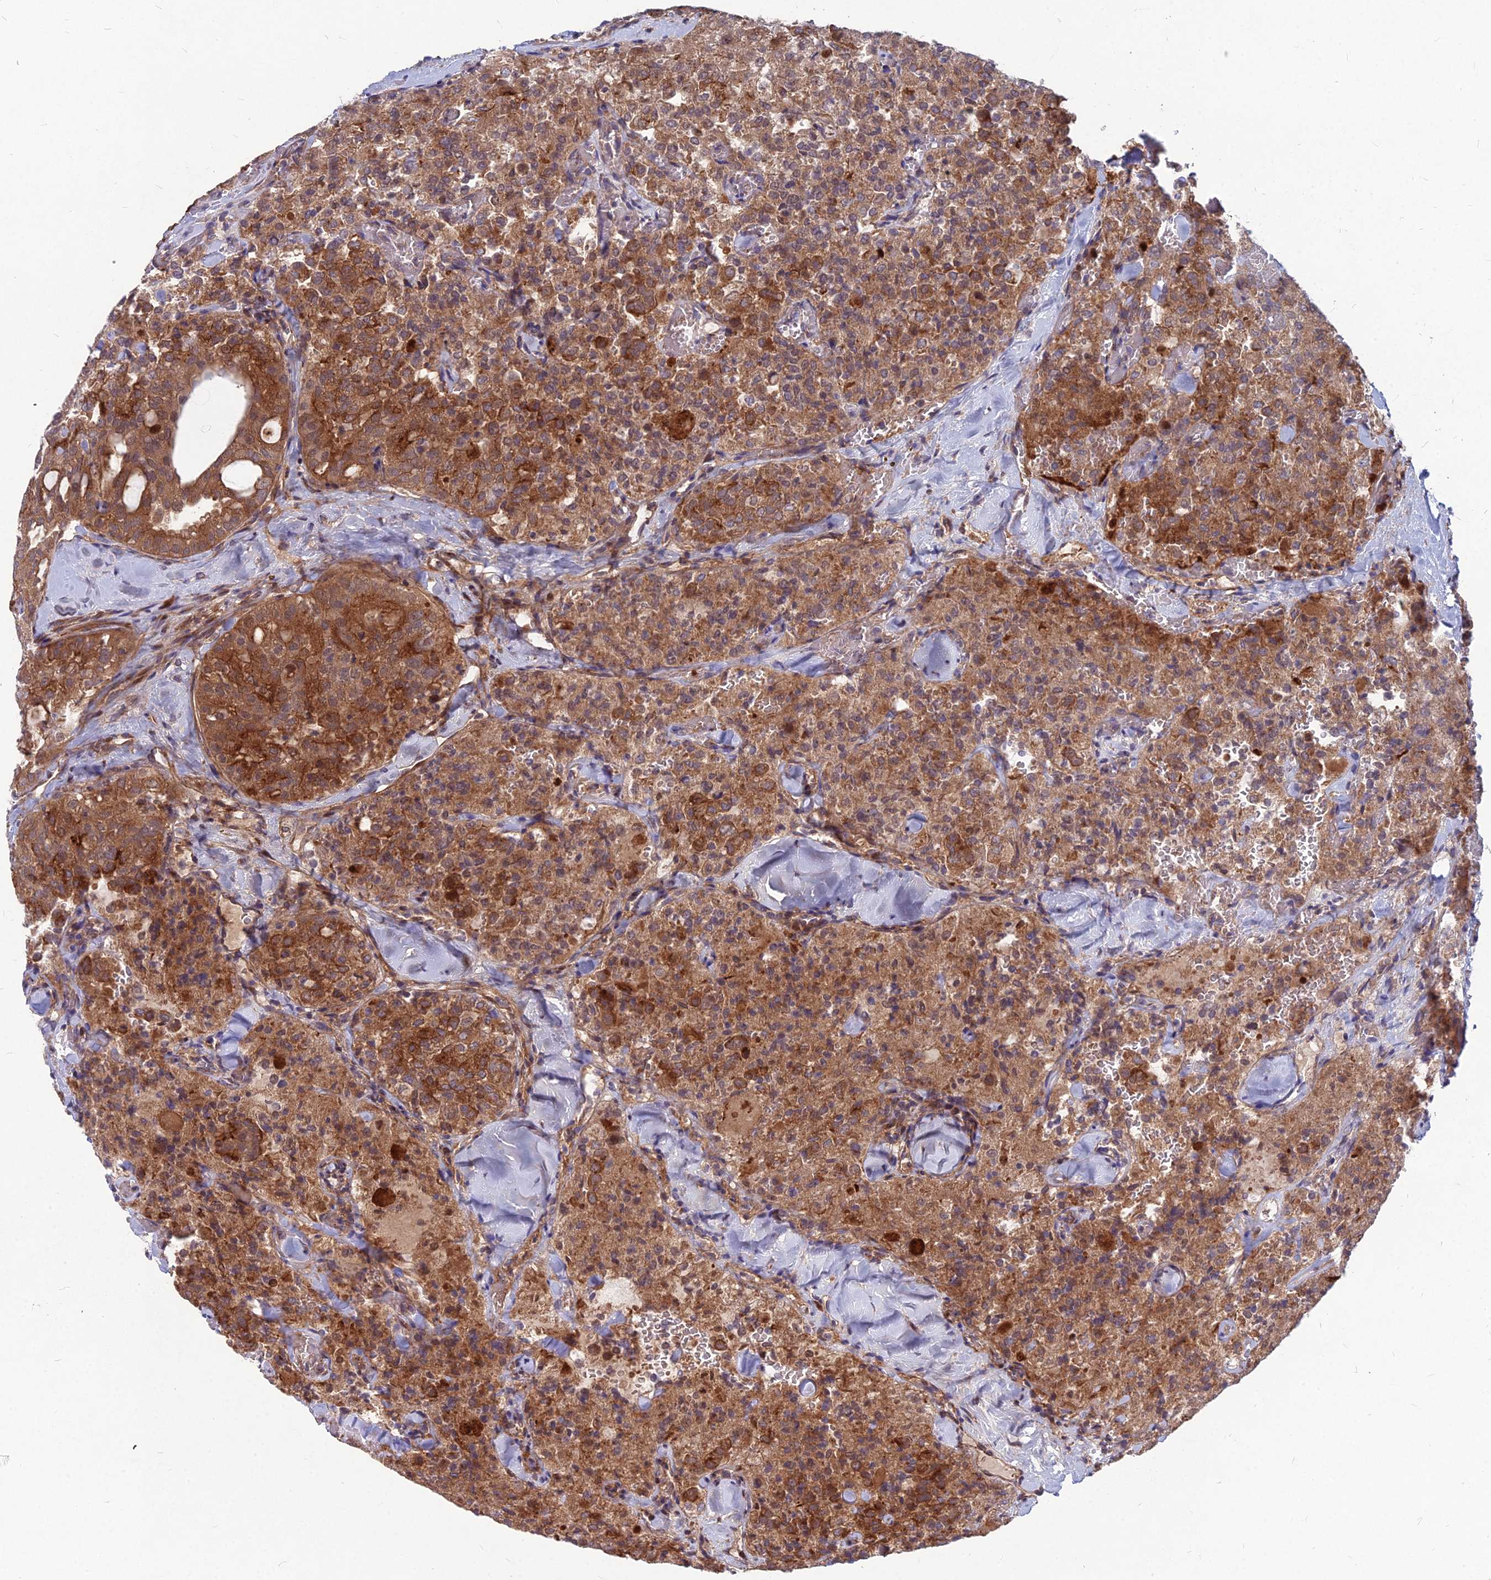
{"staining": {"intensity": "moderate", "quantity": ">75%", "location": "cytoplasmic/membranous"}, "tissue": "thyroid cancer", "cell_type": "Tumor cells", "image_type": "cancer", "snomed": [{"axis": "morphology", "description": "Follicular adenoma carcinoma, NOS"}, {"axis": "topography", "description": "Thyroid gland"}], "caption": "Thyroid follicular adenoma carcinoma stained with DAB (3,3'-diaminobenzidine) immunohistochemistry (IHC) shows medium levels of moderate cytoplasmic/membranous staining in approximately >75% of tumor cells.", "gene": "MFSD8", "patient": {"sex": "male", "age": 75}}